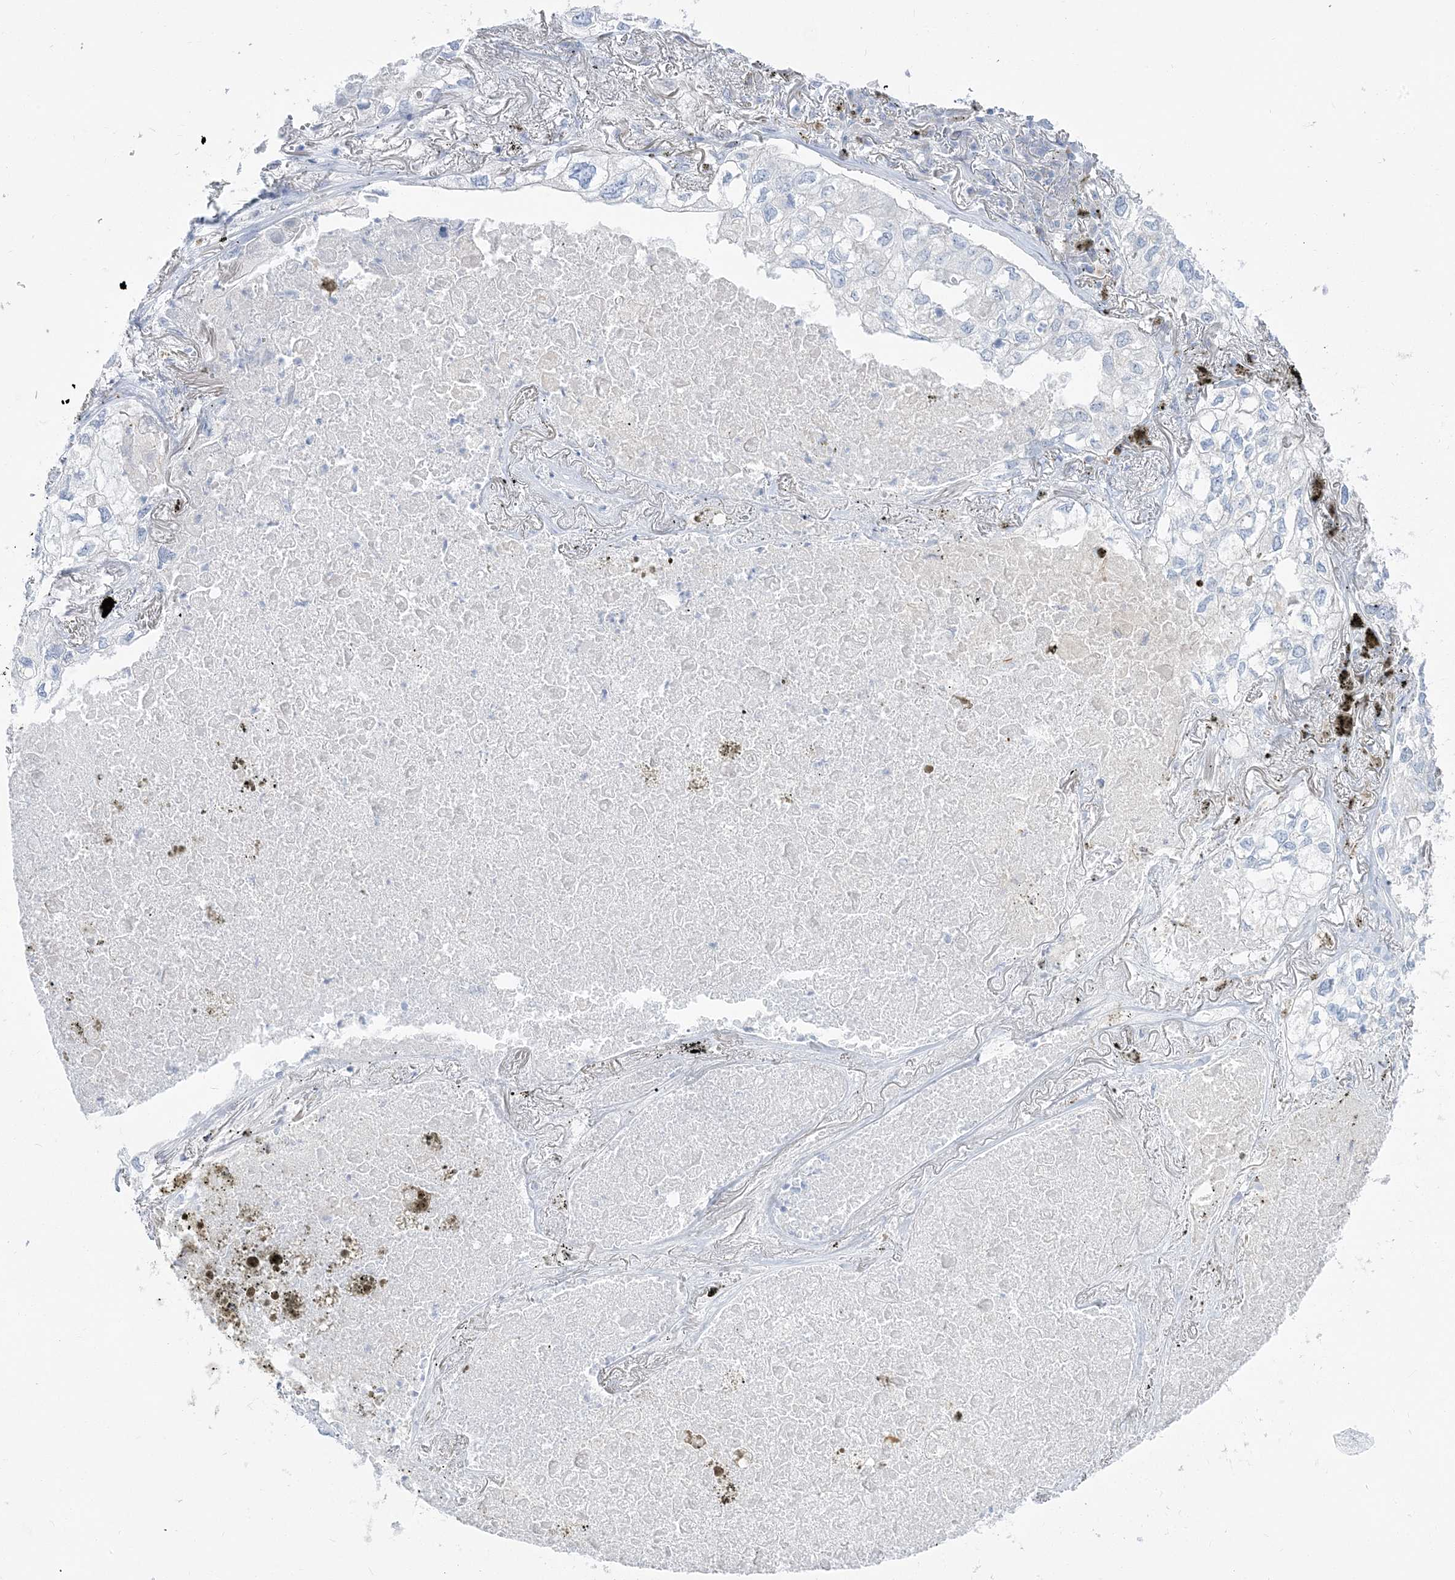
{"staining": {"intensity": "negative", "quantity": "none", "location": "none"}, "tissue": "lung cancer", "cell_type": "Tumor cells", "image_type": "cancer", "snomed": [{"axis": "morphology", "description": "Adenocarcinoma, NOS"}, {"axis": "topography", "description": "Lung"}], "caption": "Immunohistochemistry micrograph of human lung adenocarcinoma stained for a protein (brown), which reveals no positivity in tumor cells. (Brightfield microscopy of DAB (3,3'-diaminobenzidine) immunohistochemistry at high magnification).", "gene": "GPAT2", "patient": {"sex": "male", "age": 65}}